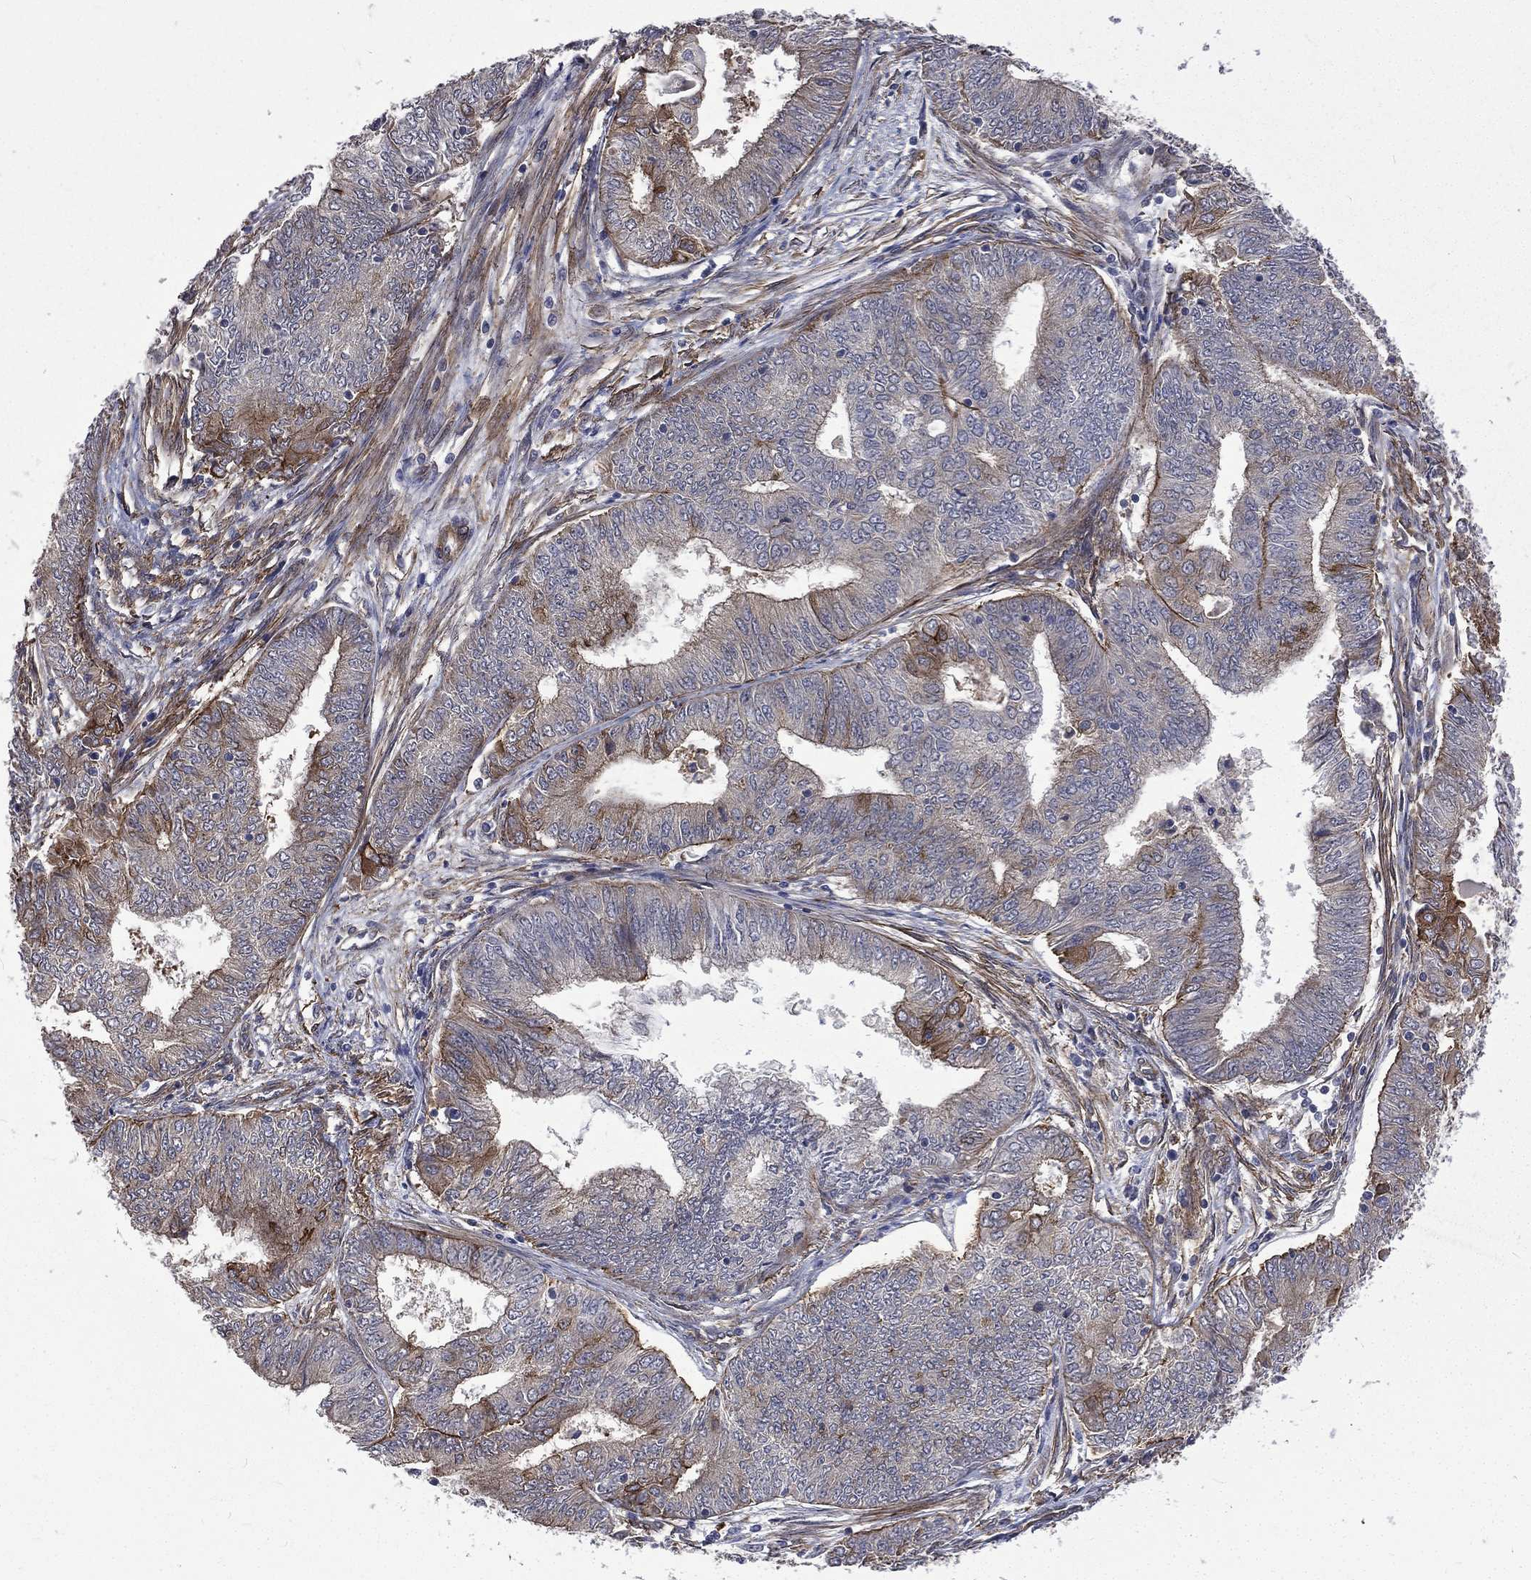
{"staining": {"intensity": "moderate", "quantity": "<25%", "location": "cytoplasmic/membranous"}, "tissue": "endometrial cancer", "cell_type": "Tumor cells", "image_type": "cancer", "snomed": [{"axis": "morphology", "description": "Adenocarcinoma, NOS"}, {"axis": "topography", "description": "Endometrium"}], "caption": "Protein staining shows moderate cytoplasmic/membranous positivity in approximately <25% of tumor cells in endometrial adenocarcinoma.", "gene": "PPFIBP1", "patient": {"sex": "female", "age": 62}}